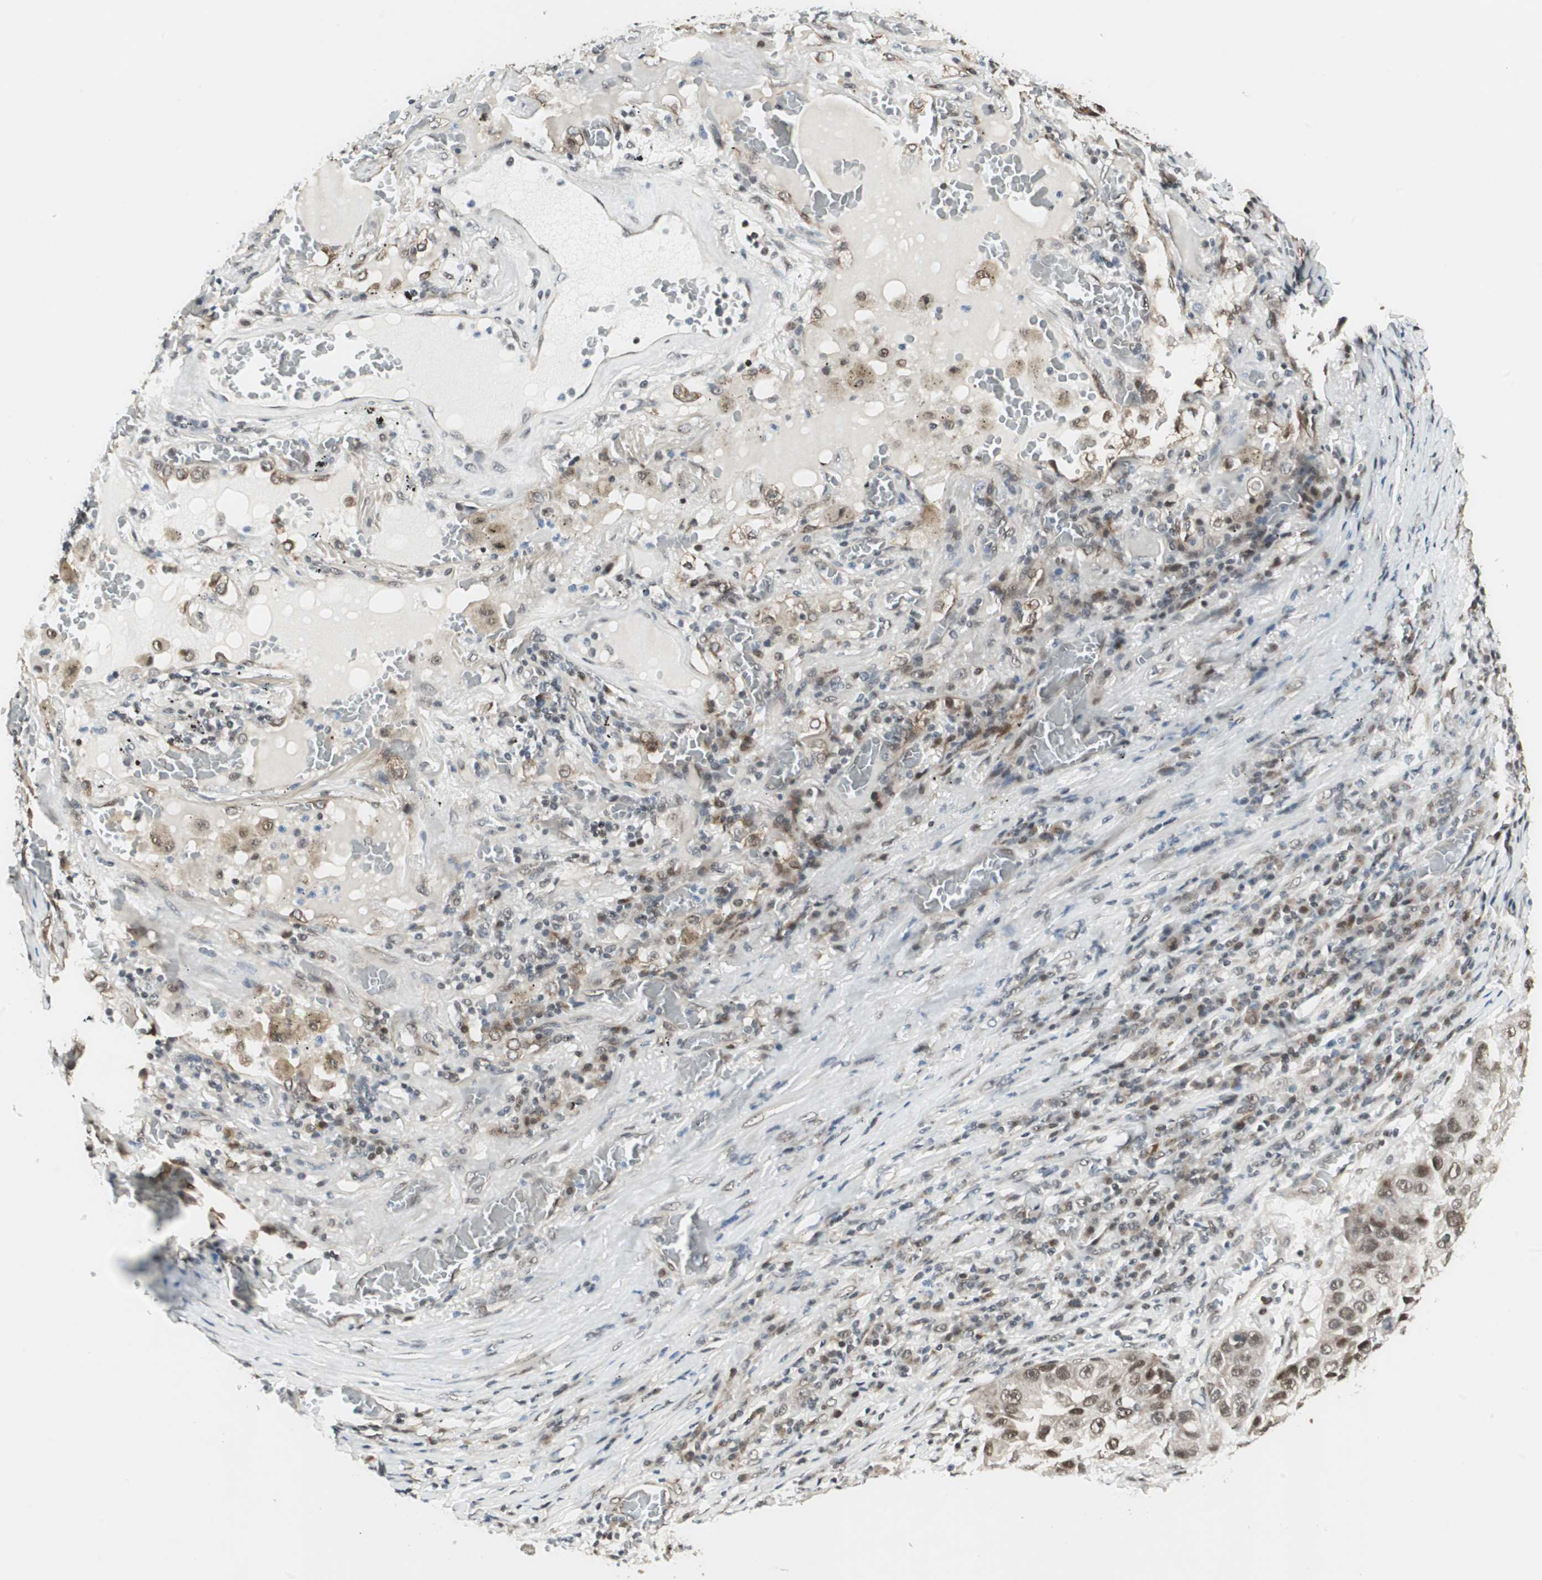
{"staining": {"intensity": "moderate", "quantity": ">75%", "location": "nuclear"}, "tissue": "lung cancer", "cell_type": "Tumor cells", "image_type": "cancer", "snomed": [{"axis": "morphology", "description": "Squamous cell carcinoma, NOS"}, {"axis": "topography", "description": "Lung"}], "caption": "A brown stain highlights moderate nuclear expression of a protein in lung cancer (squamous cell carcinoma) tumor cells.", "gene": "ZBTB17", "patient": {"sex": "male", "age": 57}}